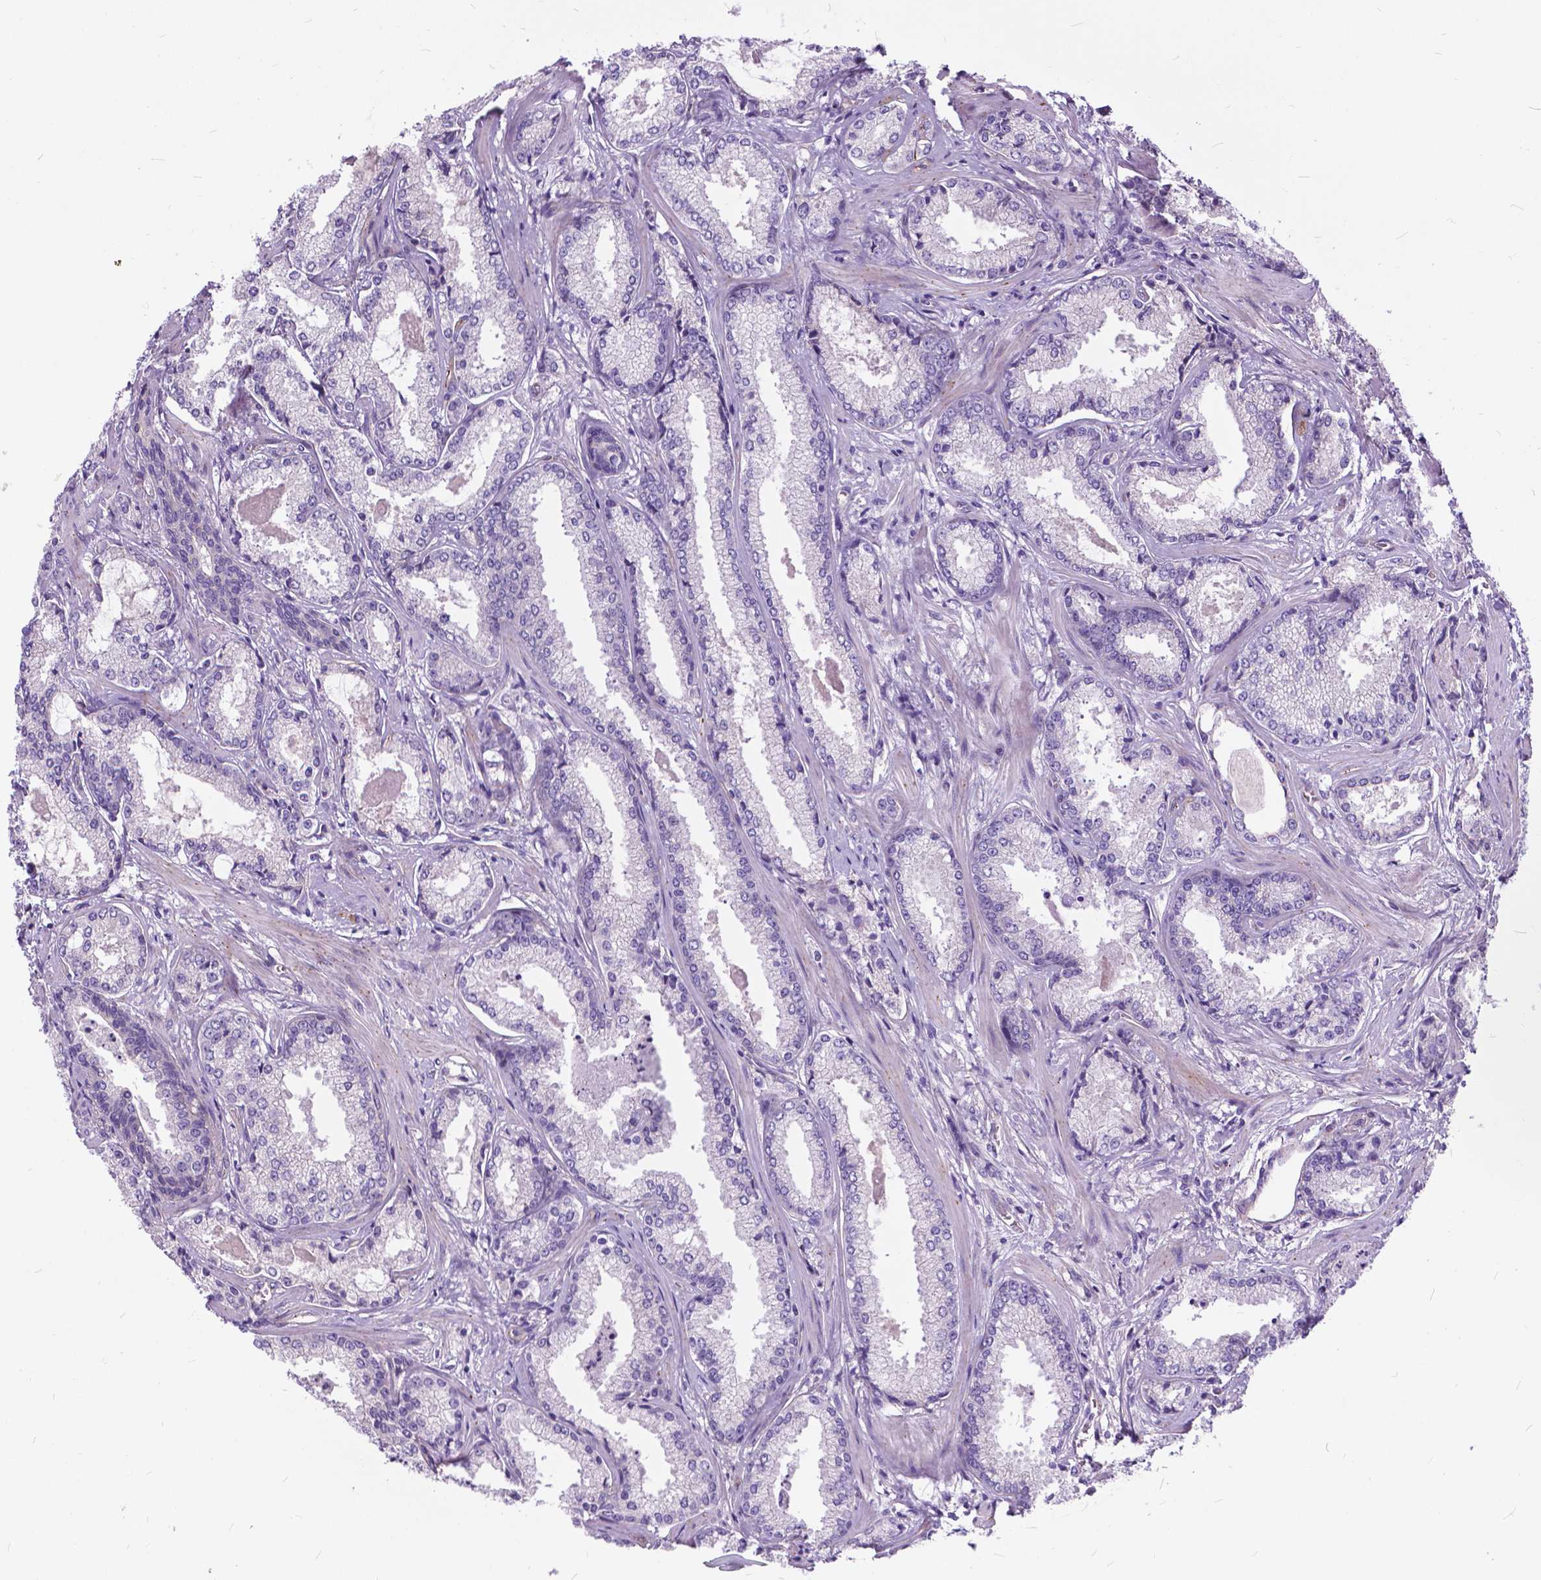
{"staining": {"intensity": "negative", "quantity": "none", "location": "none"}, "tissue": "prostate cancer", "cell_type": "Tumor cells", "image_type": "cancer", "snomed": [{"axis": "morphology", "description": "Adenocarcinoma, Low grade"}, {"axis": "topography", "description": "Prostate"}], "caption": "DAB immunohistochemical staining of human low-grade adenocarcinoma (prostate) demonstrates no significant positivity in tumor cells.", "gene": "FLT4", "patient": {"sex": "male", "age": 56}}